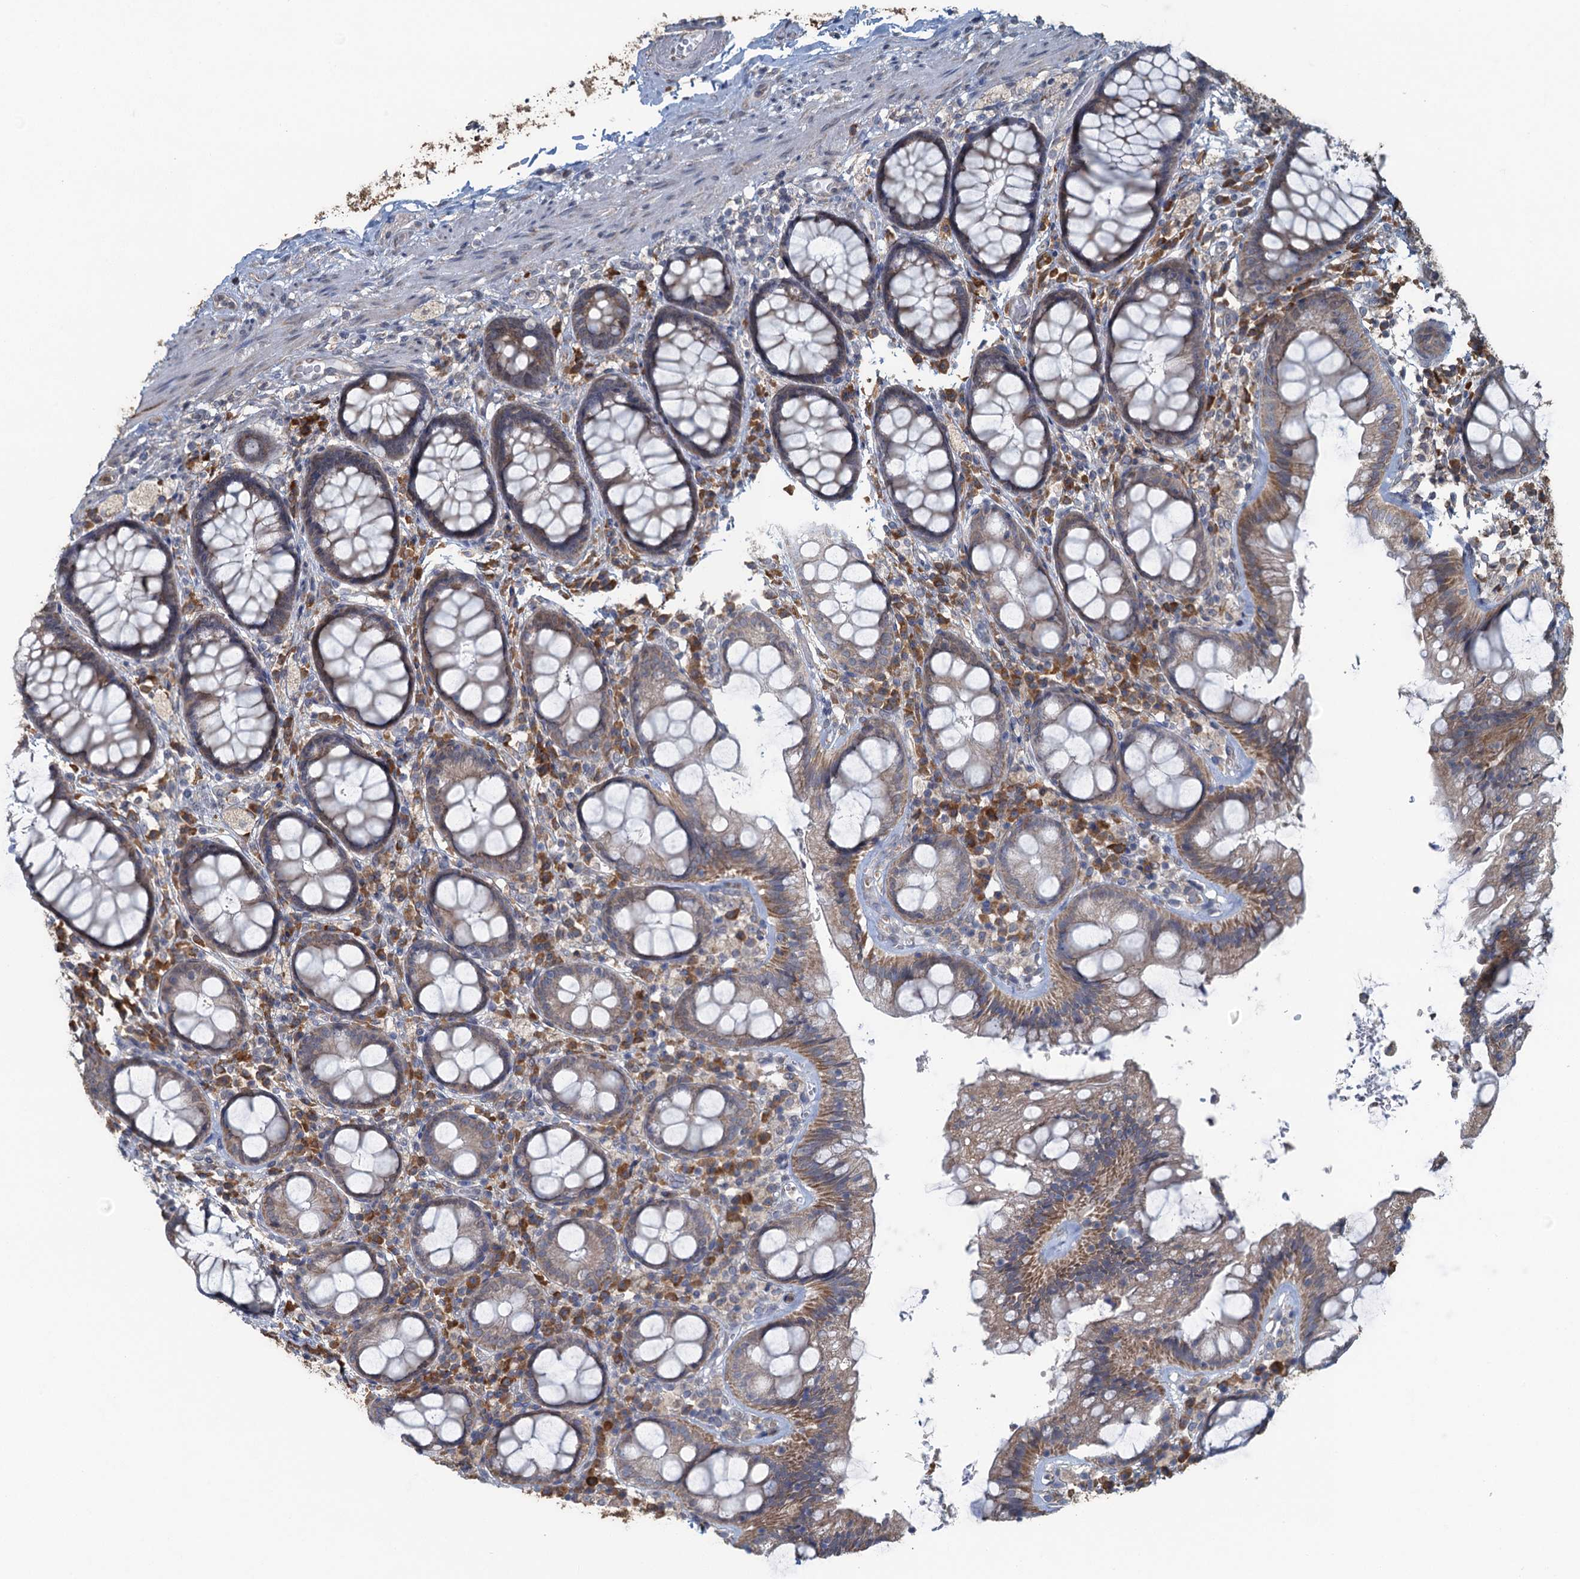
{"staining": {"intensity": "moderate", "quantity": "25%-75%", "location": "cytoplasmic/membranous"}, "tissue": "rectum", "cell_type": "Glandular cells", "image_type": "normal", "snomed": [{"axis": "morphology", "description": "Normal tissue, NOS"}, {"axis": "topography", "description": "Rectum"}], "caption": "A histopathology image of human rectum stained for a protein exhibits moderate cytoplasmic/membranous brown staining in glandular cells. (Stains: DAB (3,3'-diaminobenzidine) in brown, nuclei in blue, Microscopy: brightfield microscopy at high magnification).", "gene": "TEX35", "patient": {"sex": "male", "age": 83}}